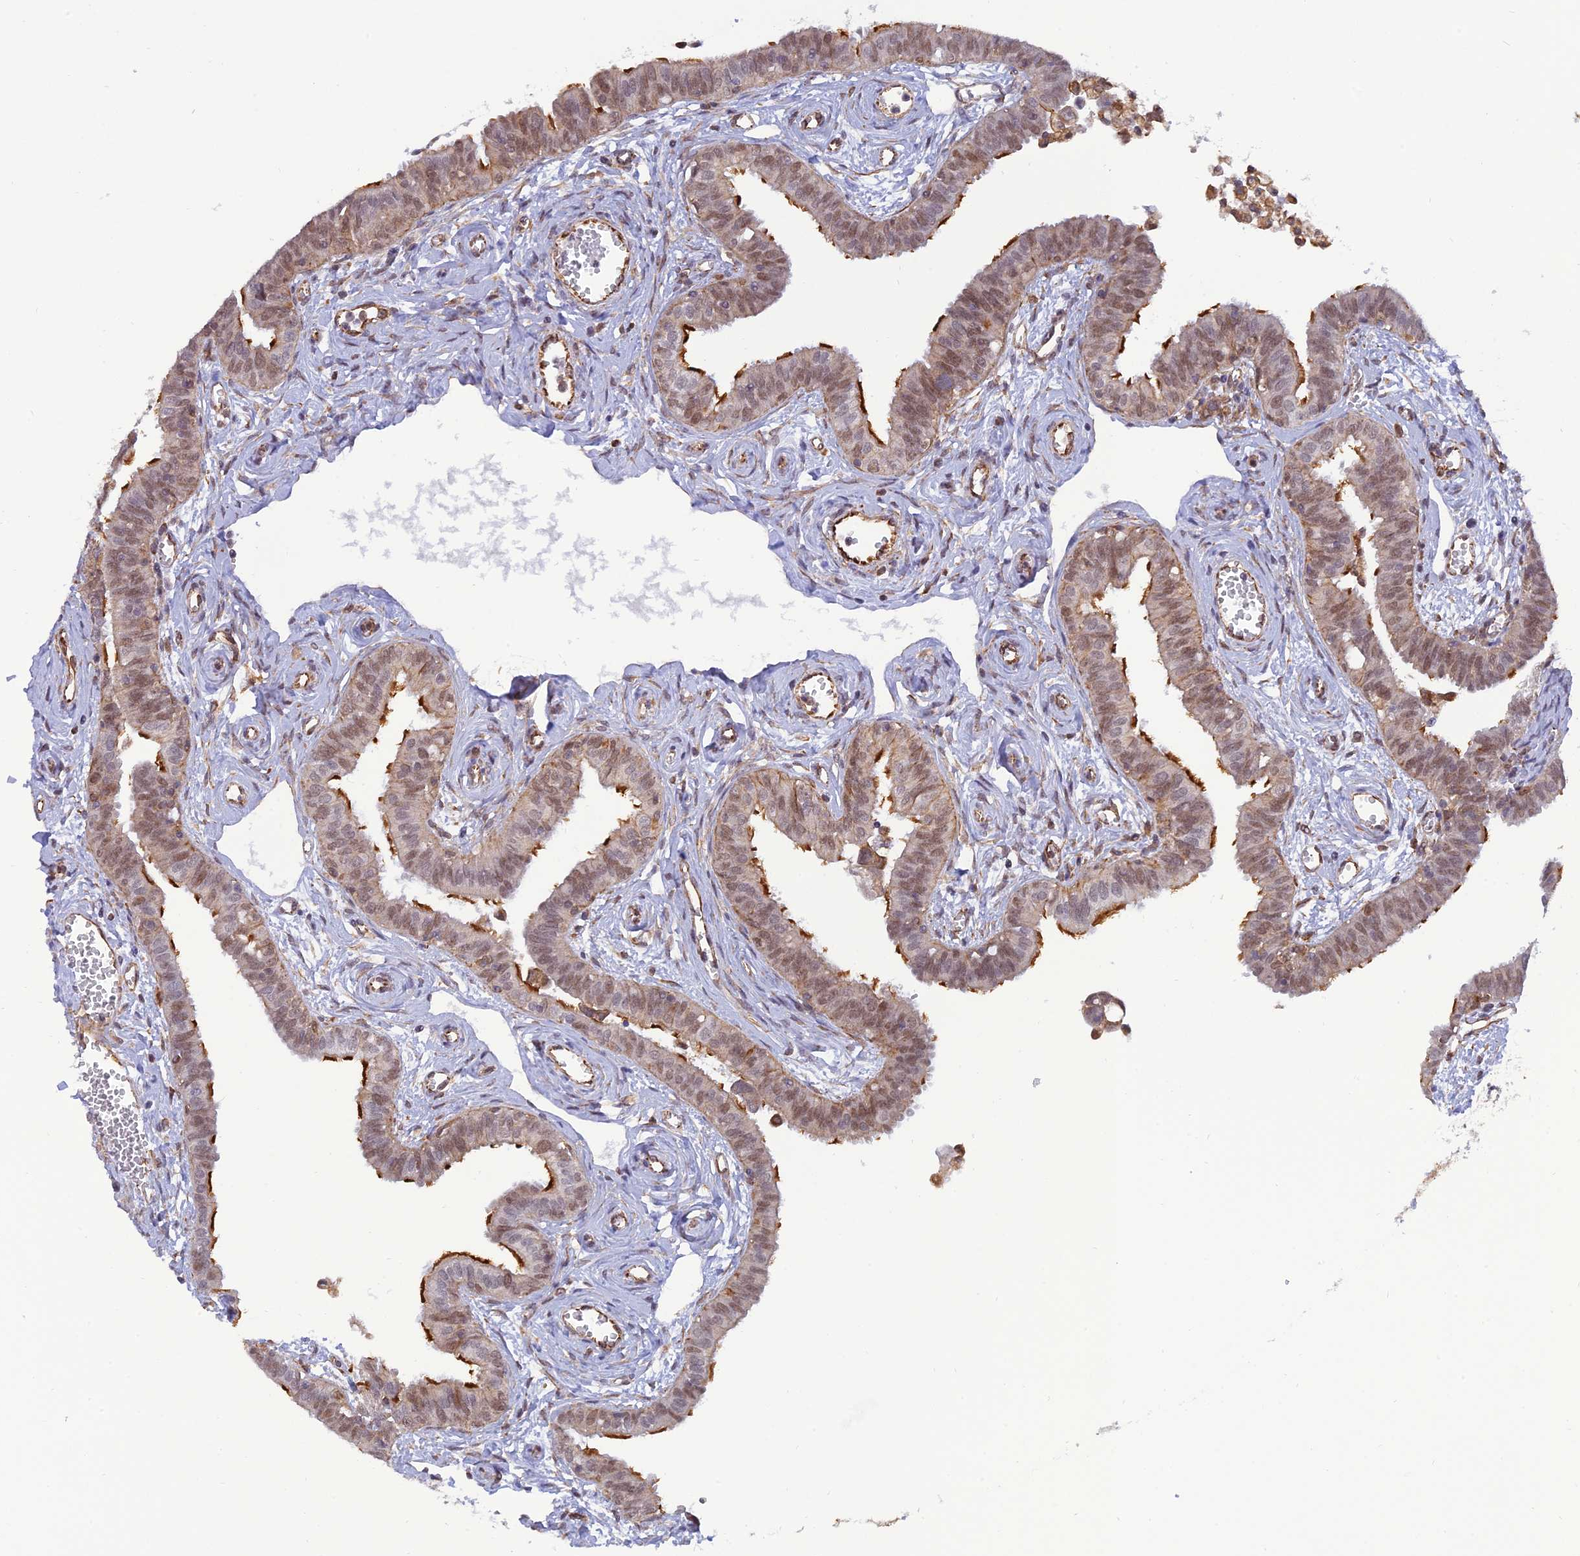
{"staining": {"intensity": "strong", "quantity": "25%-75%", "location": "cytoplasmic/membranous,nuclear"}, "tissue": "fallopian tube", "cell_type": "Glandular cells", "image_type": "normal", "snomed": [{"axis": "morphology", "description": "Normal tissue, NOS"}, {"axis": "morphology", "description": "Carcinoma, NOS"}, {"axis": "topography", "description": "Fallopian tube"}, {"axis": "topography", "description": "Ovary"}], "caption": "Fallopian tube stained with immunohistochemistry (IHC) reveals strong cytoplasmic/membranous,nuclear positivity in approximately 25%-75% of glandular cells. (DAB (3,3'-diaminobenzidine) IHC with brightfield microscopy, high magnification).", "gene": "PAGR1", "patient": {"sex": "female", "age": 59}}